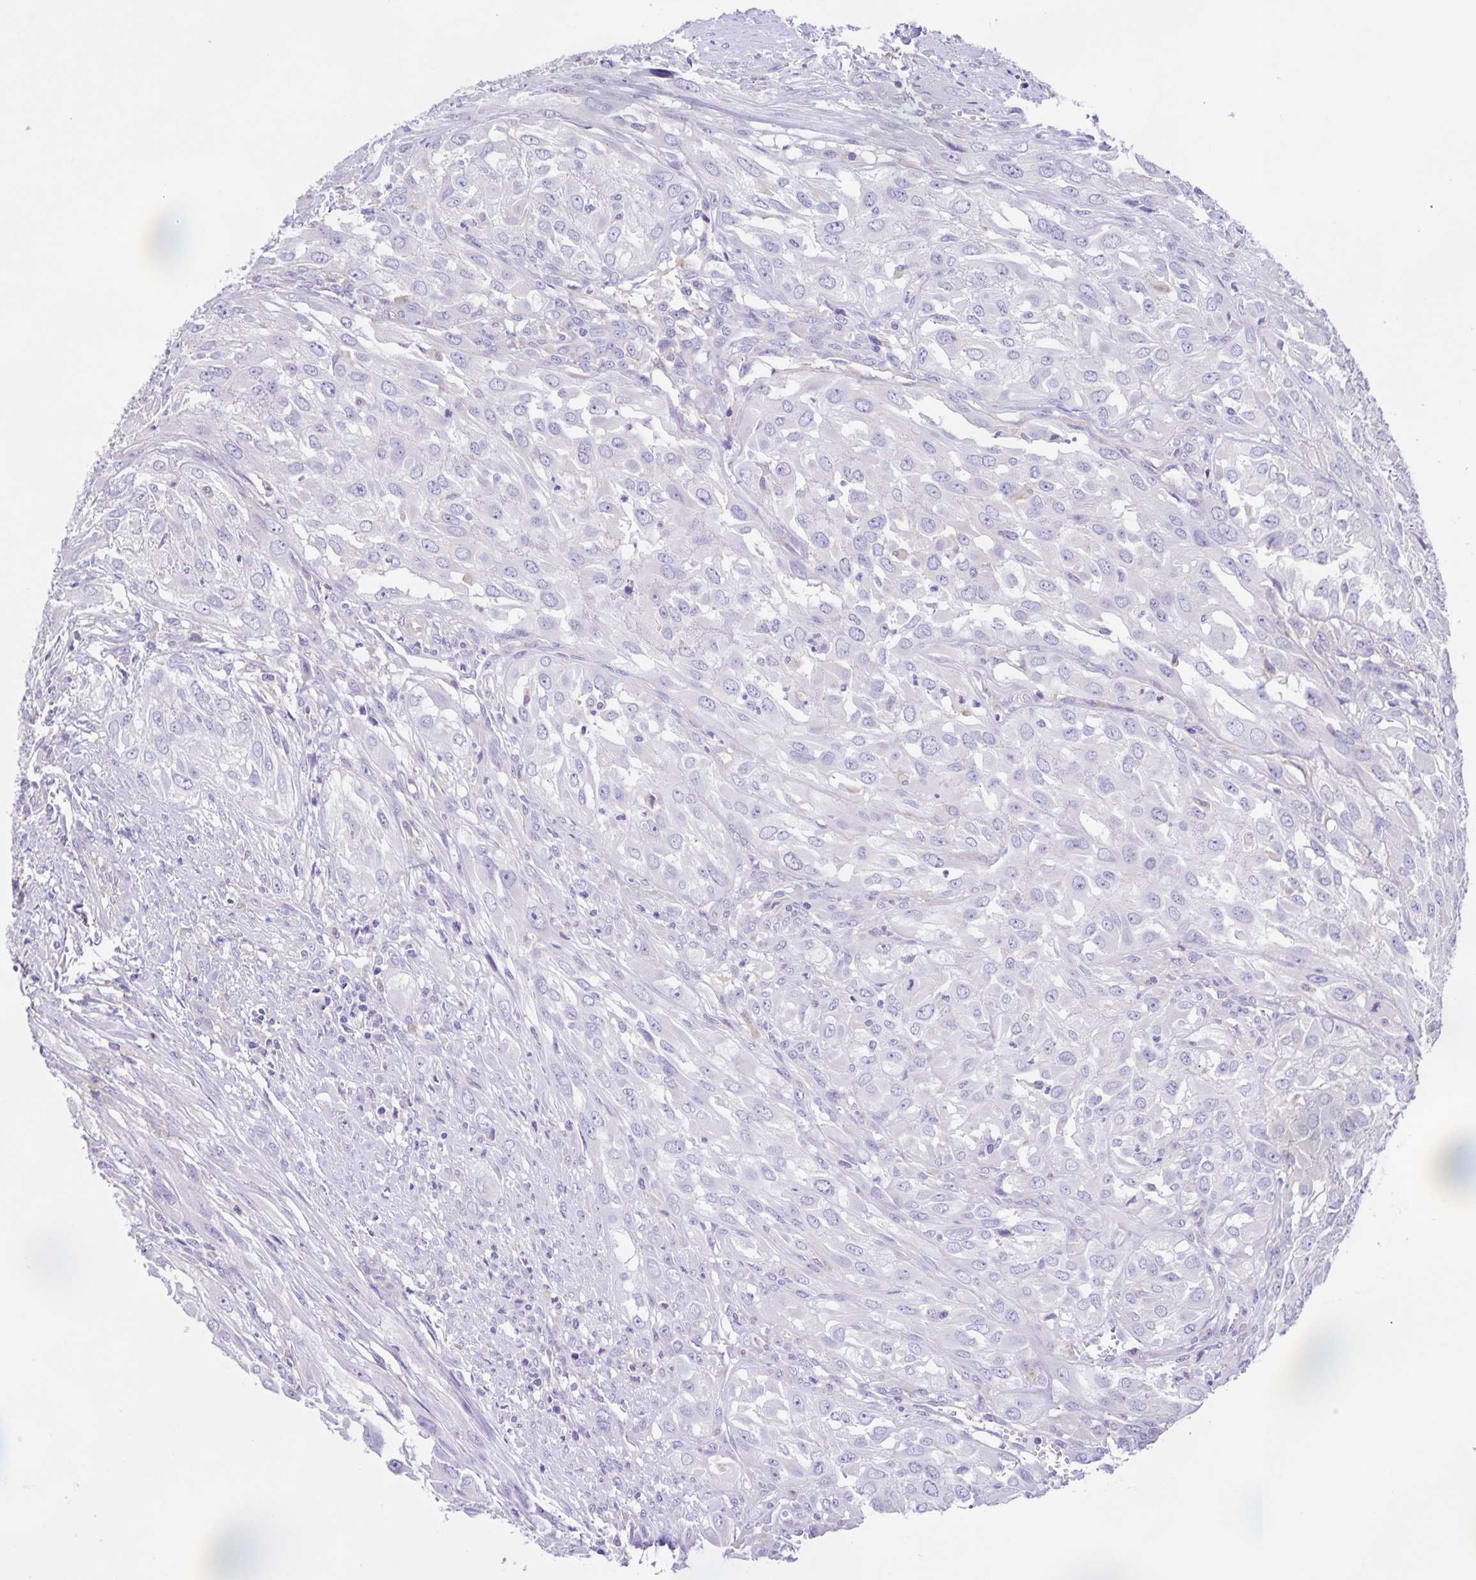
{"staining": {"intensity": "negative", "quantity": "none", "location": "none"}, "tissue": "urothelial cancer", "cell_type": "Tumor cells", "image_type": "cancer", "snomed": [{"axis": "morphology", "description": "Urothelial carcinoma, High grade"}, {"axis": "topography", "description": "Urinary bladder"}], "caption": "A micrograph of urothelial cancer stained for a protein reveals no brown staining in tumor cells.", "gene": "BOLL", "patient": {"sex": "male", "age": 67}}